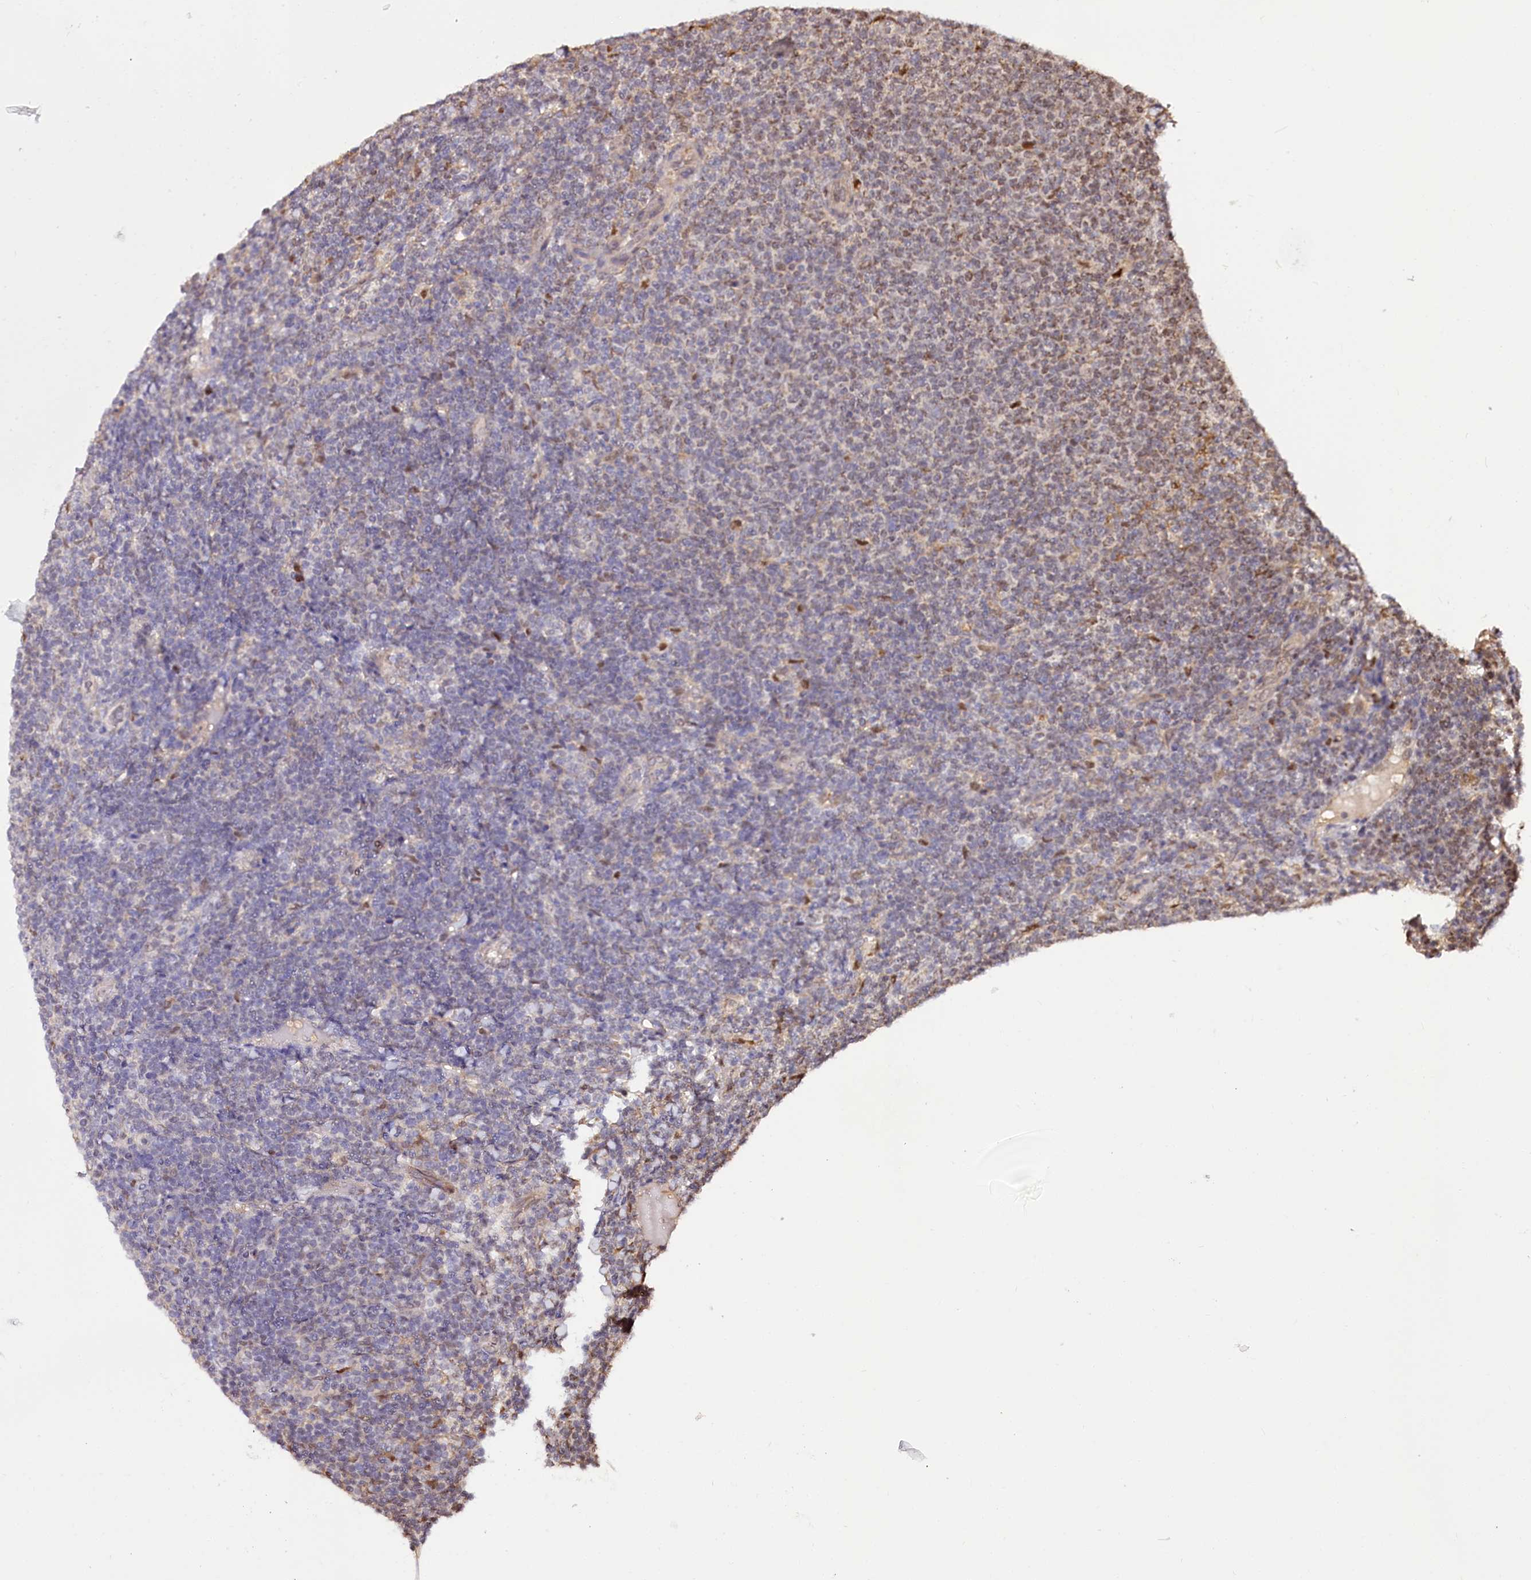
{"staining": {"intensity": "negative", "quantity": "none", "location": "none"}, "tissue": "lymphoma", "cell_type": "Tumor cells", "image_type": "cancer", "snomed": [{"axis": "morphology", "description": "Malignant lymphoma, non-Hodgkin's type, Low grade"}, {"axis": "topography", "description": "Lymph node"}], "caption": "The photomicrograph shows no significant expression in tumor cells of low-grade malignant lymphoma, non-Hodgkin's type. (DAB (3,3'-diaminobenzidine) IHC visualized using brightfield microscopy, high magnification).", "gene": "GNL3L", "patient": {"sex": "male", "age": 66}}